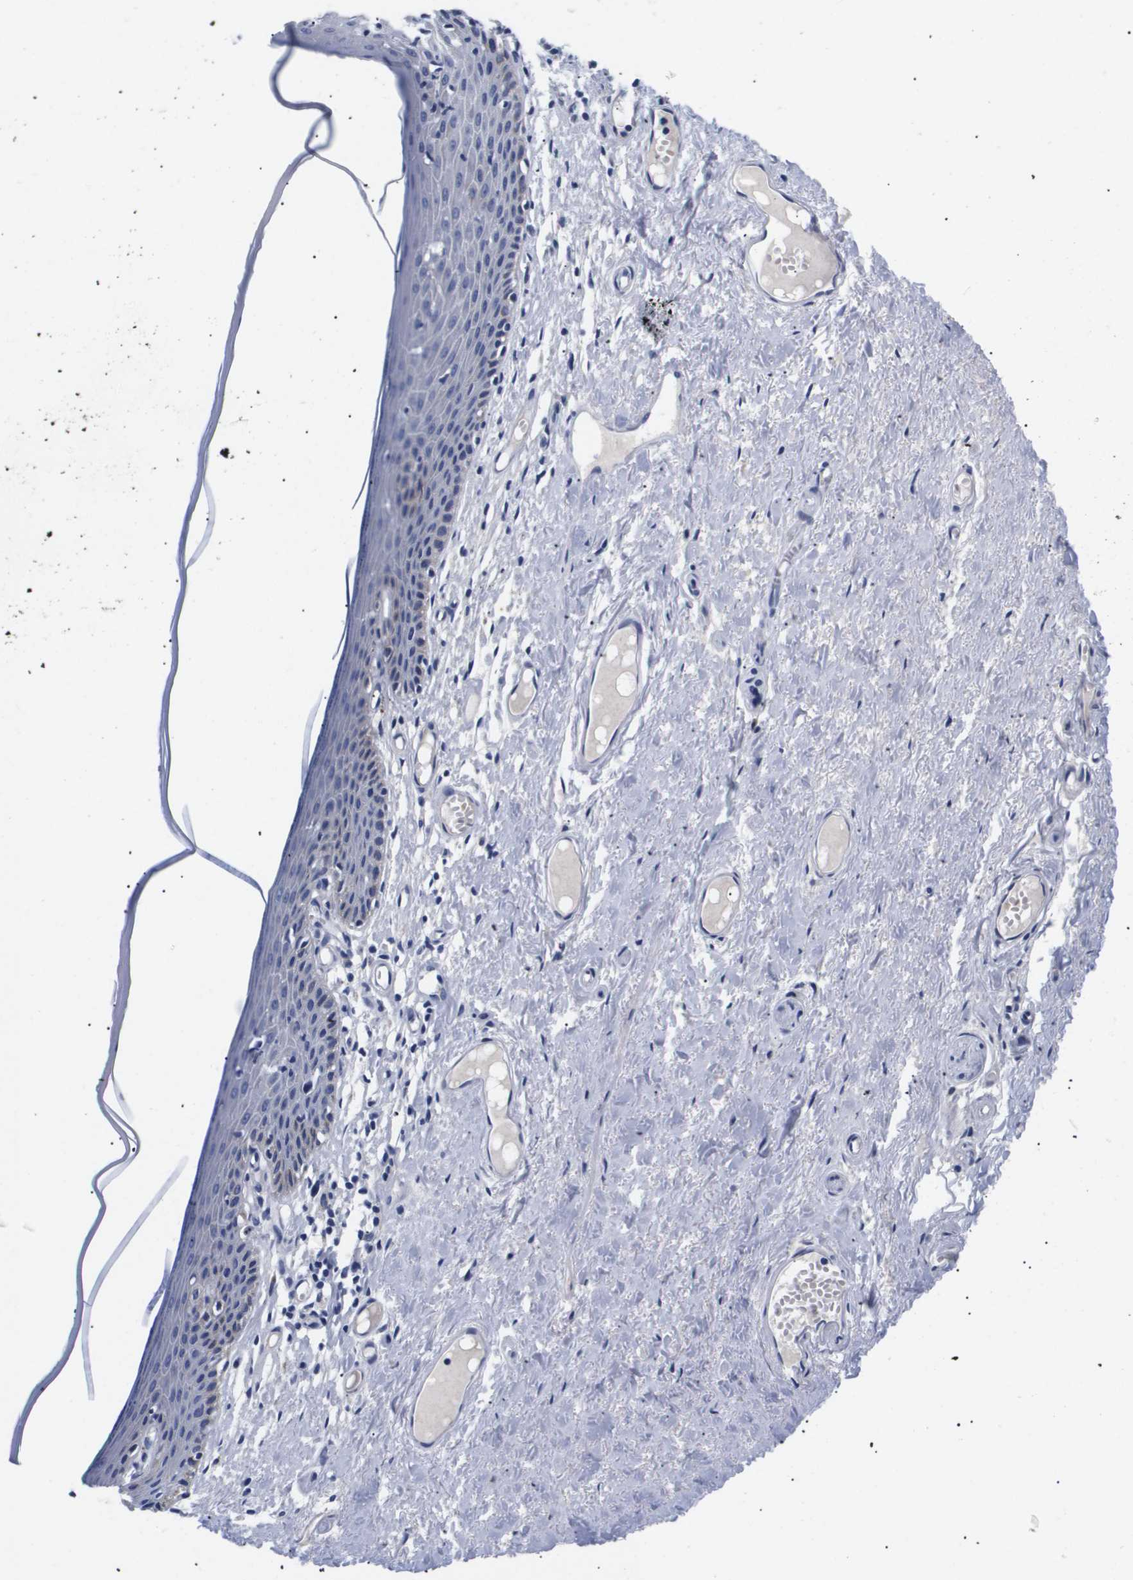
{"staining": {"intensity": "negative", "quantity": "none", "location": "none"}, "tissue": "skin", "cell_type": "Epidermal cells", "image_type": "normal", "snomed": [{"axis": "morphology", "description": "Normal tissue, NOS"}, {"axis": "topography", "description": "Adipose tissue"}, {"axis": "topography", "description": "Vascular tissue"}, {"axis": "topography", "description": "Anal"}, {"axis": "topography", "description": "Peripheral nerve tissue"}], "caption": "Epidermal cells show no significant expression in normal skin. (Brightfield microscopy of DAB immunohistochemistry (IHC) at high magnification).", "gene": "ATP6V0A4", "patient": {"sex": "female", "age": 54}}